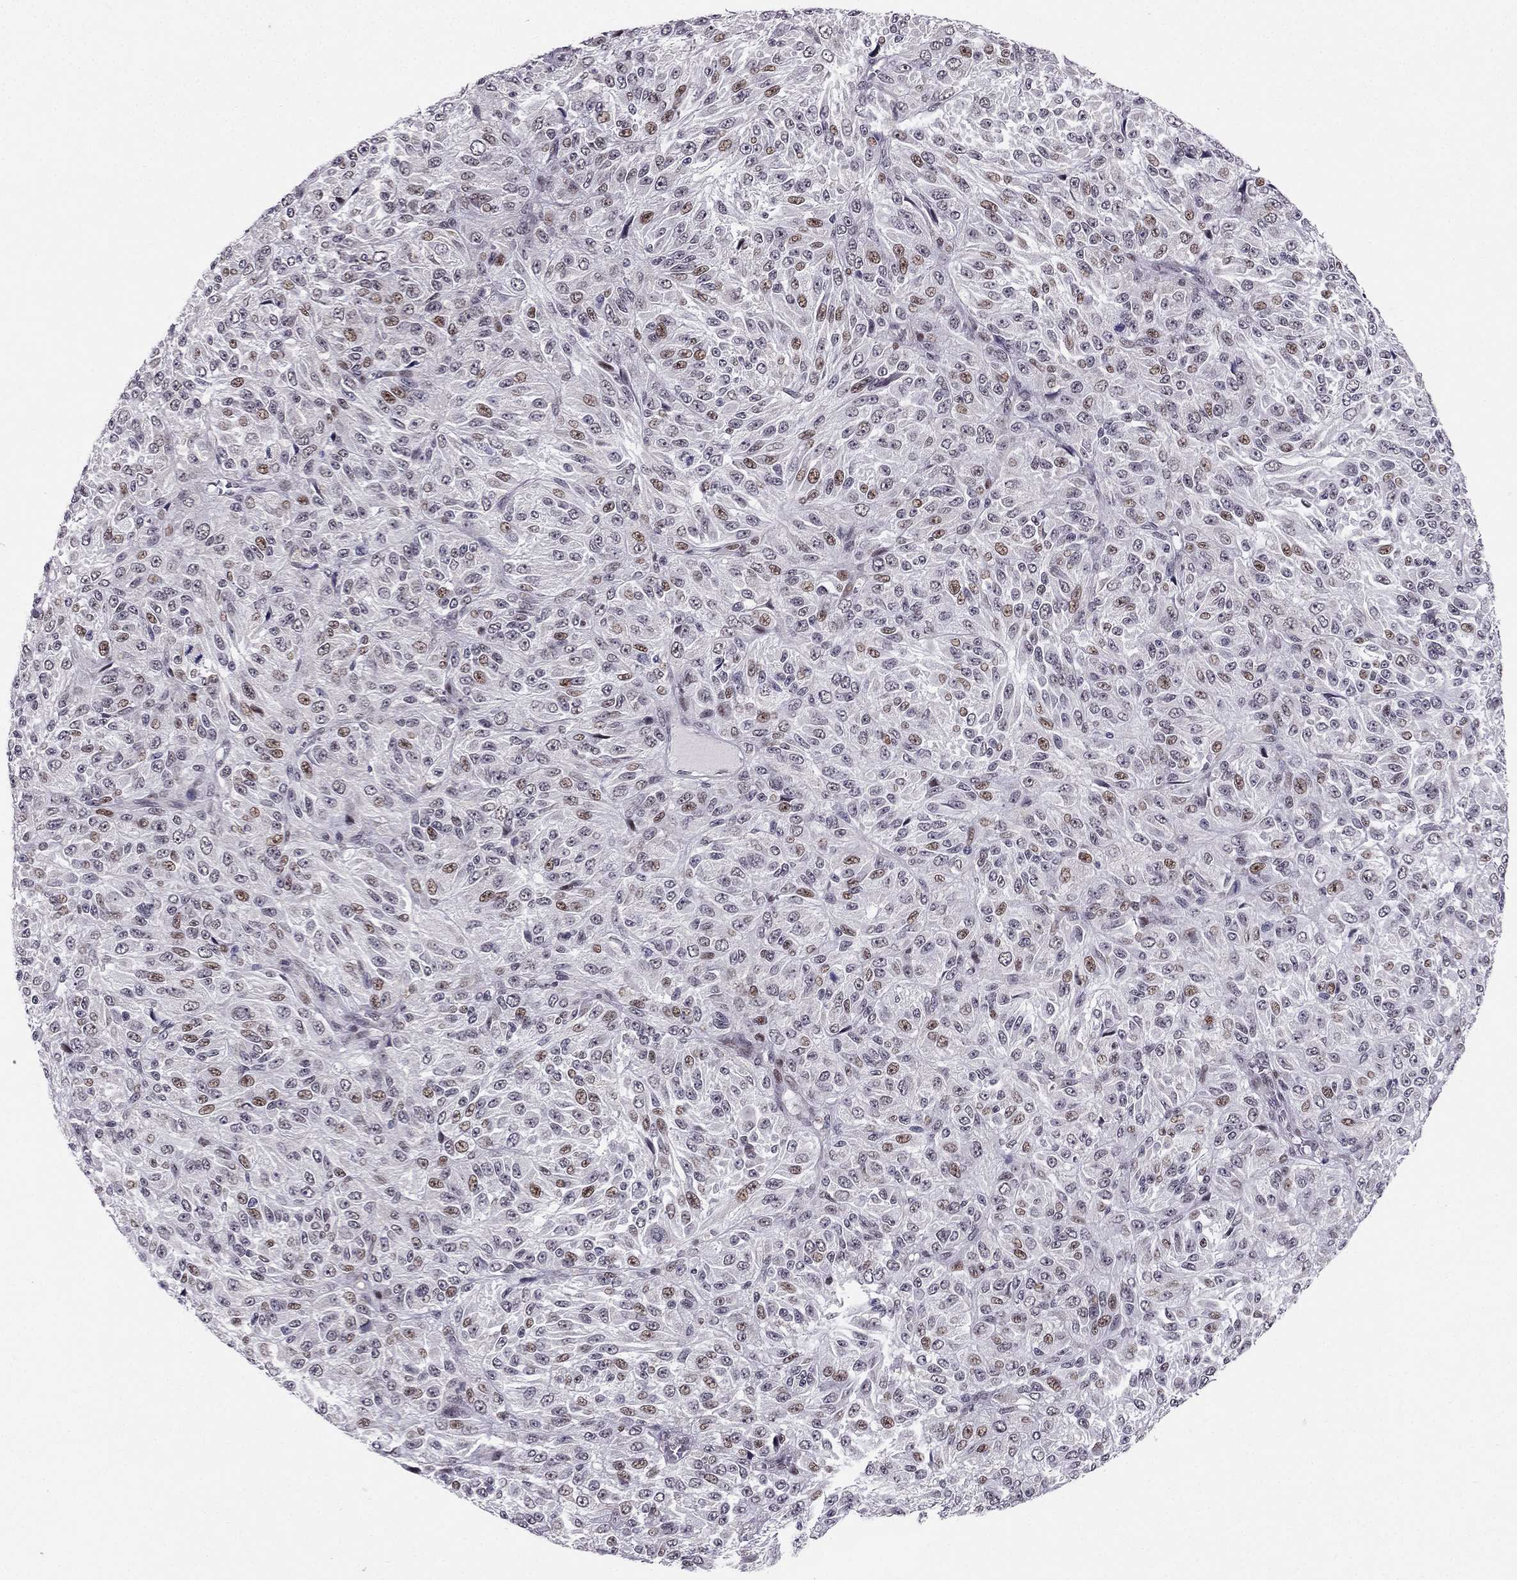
{"staining": {"intensity": "moderate", "quantity": "<25%", "location": "nuclear"}, "tissue": "melanoma", "cell_type": "Tumor cells", "image_type": "cancer", "snomed": [{"axis": "morphology", "description": "Malignant melanoma, Metastatic site"}, {"axis": "topography", "description": "Brain"}], "caption": "Malignant melanoma (metastatic site) stained with a protein marker exhibits moderate staining in tumor cells.", "gene": "RPRD2", "patient": {"sex": "female", "age": 56}}